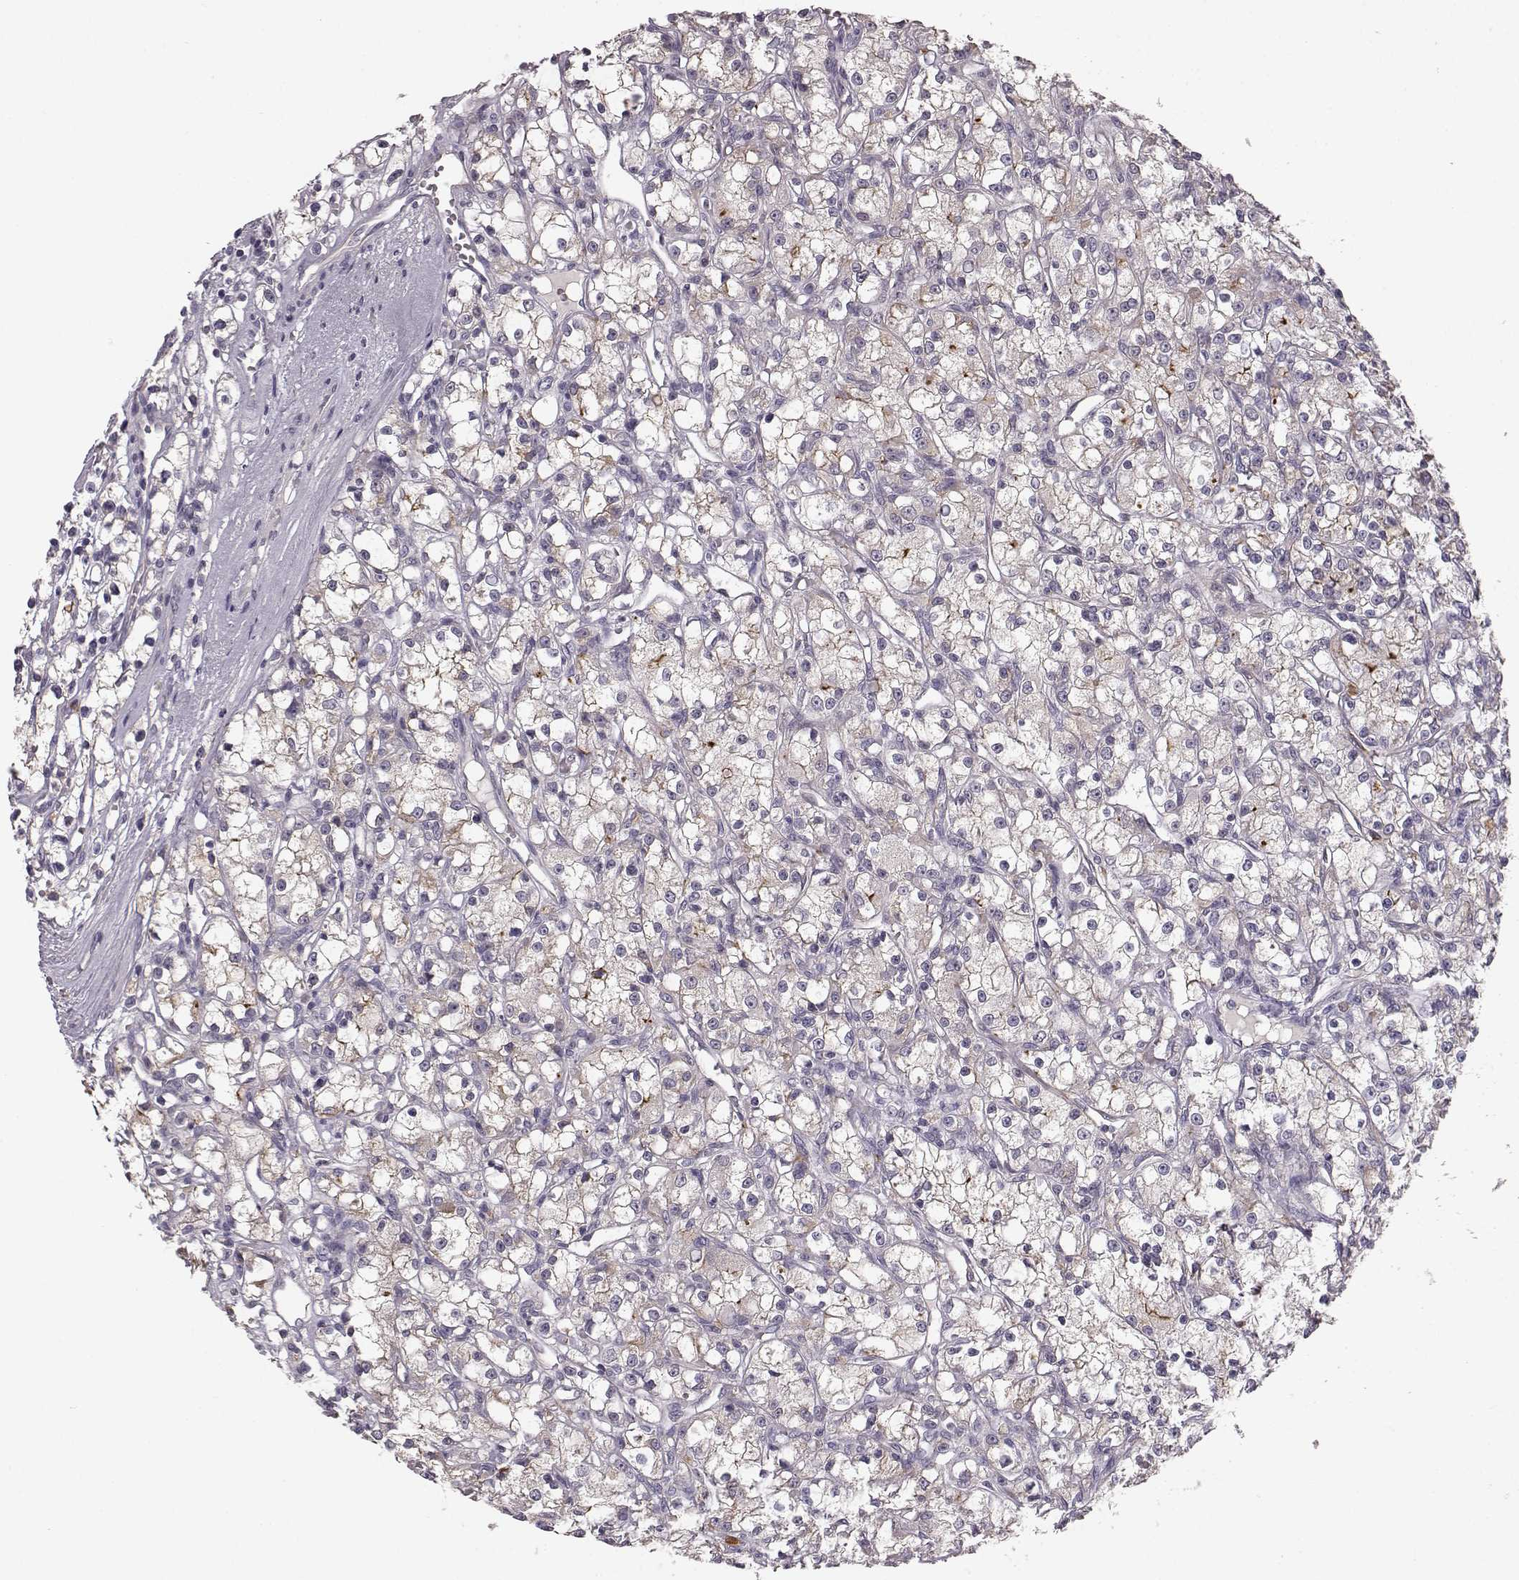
{"staining": {"intensity": "moderate", "quantity": "<25%", "location": "cytoplasmic/membranous"}, "tissue": "renal cancer", "cell_type": "Tumor cells", "image_type": "cancer", "snomed": [{"axis": "morphology", "description": "Adenocarcinoma, NOS"}, {"axis": "topography", "description": "Kidney"}], "caption": "Protein analysis of renal adenocarcinoma tissue displays moderate cytoplasmic/membranous positivity in approximately <25% of tumor cells.", "gene": "GHR", "patient": {"sex": "female", "age": 59}}